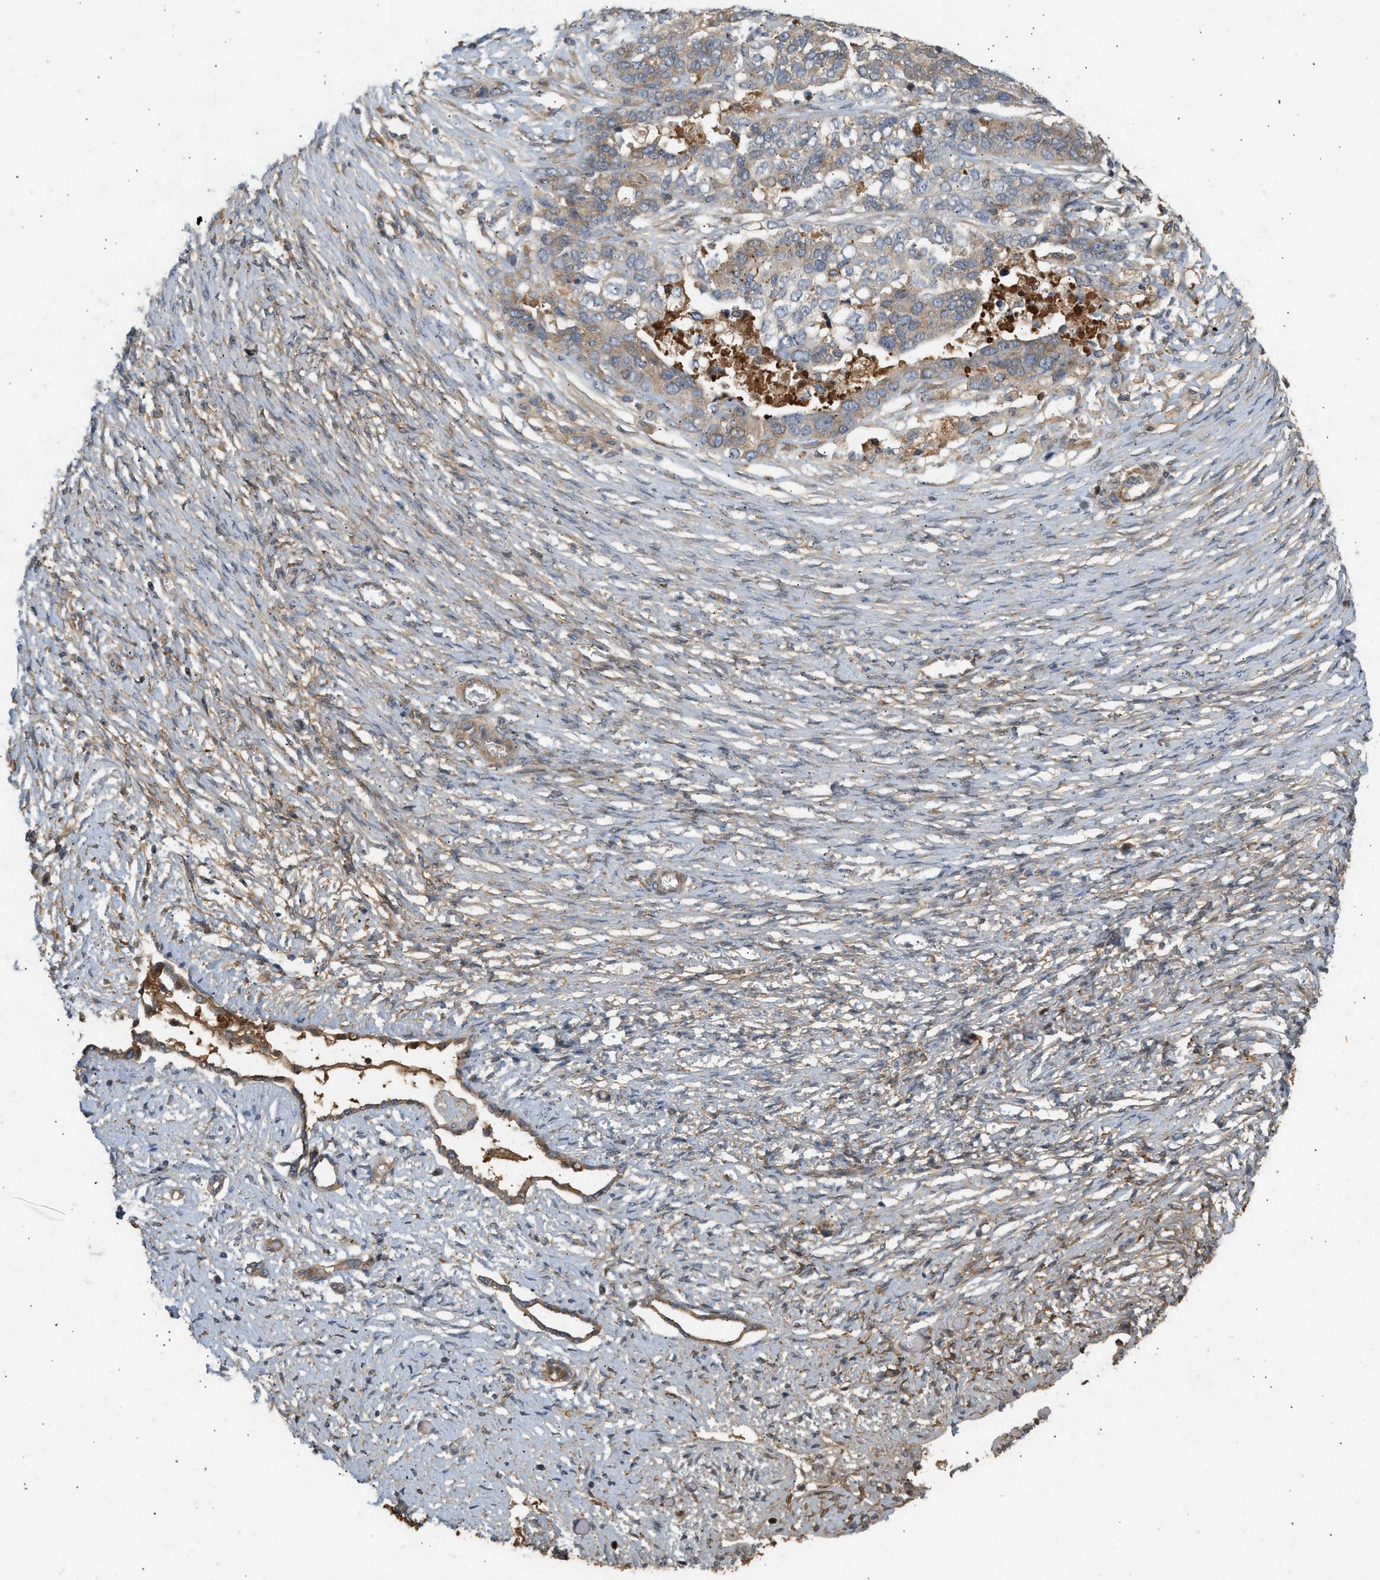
{"staining": {"intensity": "weak", "quantity": ">75%", "location": "cytoplasmic/membranous"}, "tissue": "ovarian cancer", "cell_type": "Tumor cells", "image_type": "cancer", "snomed": [{"axis": "morphology", "description": "Cystadenocarcinoma, serous, NOS"}, {"axis": "topography", "description": "Ovary"}], "caption": "Immunohistochemistry (IHC) (DAB) staining of ovarian serous cystadenocarcinoma demonstrates weak cytoplasmic/membranous protein positivity in about >75% of tumor cells.", "gene": "F8", "patient": {"sex": "female", "age": 44}}